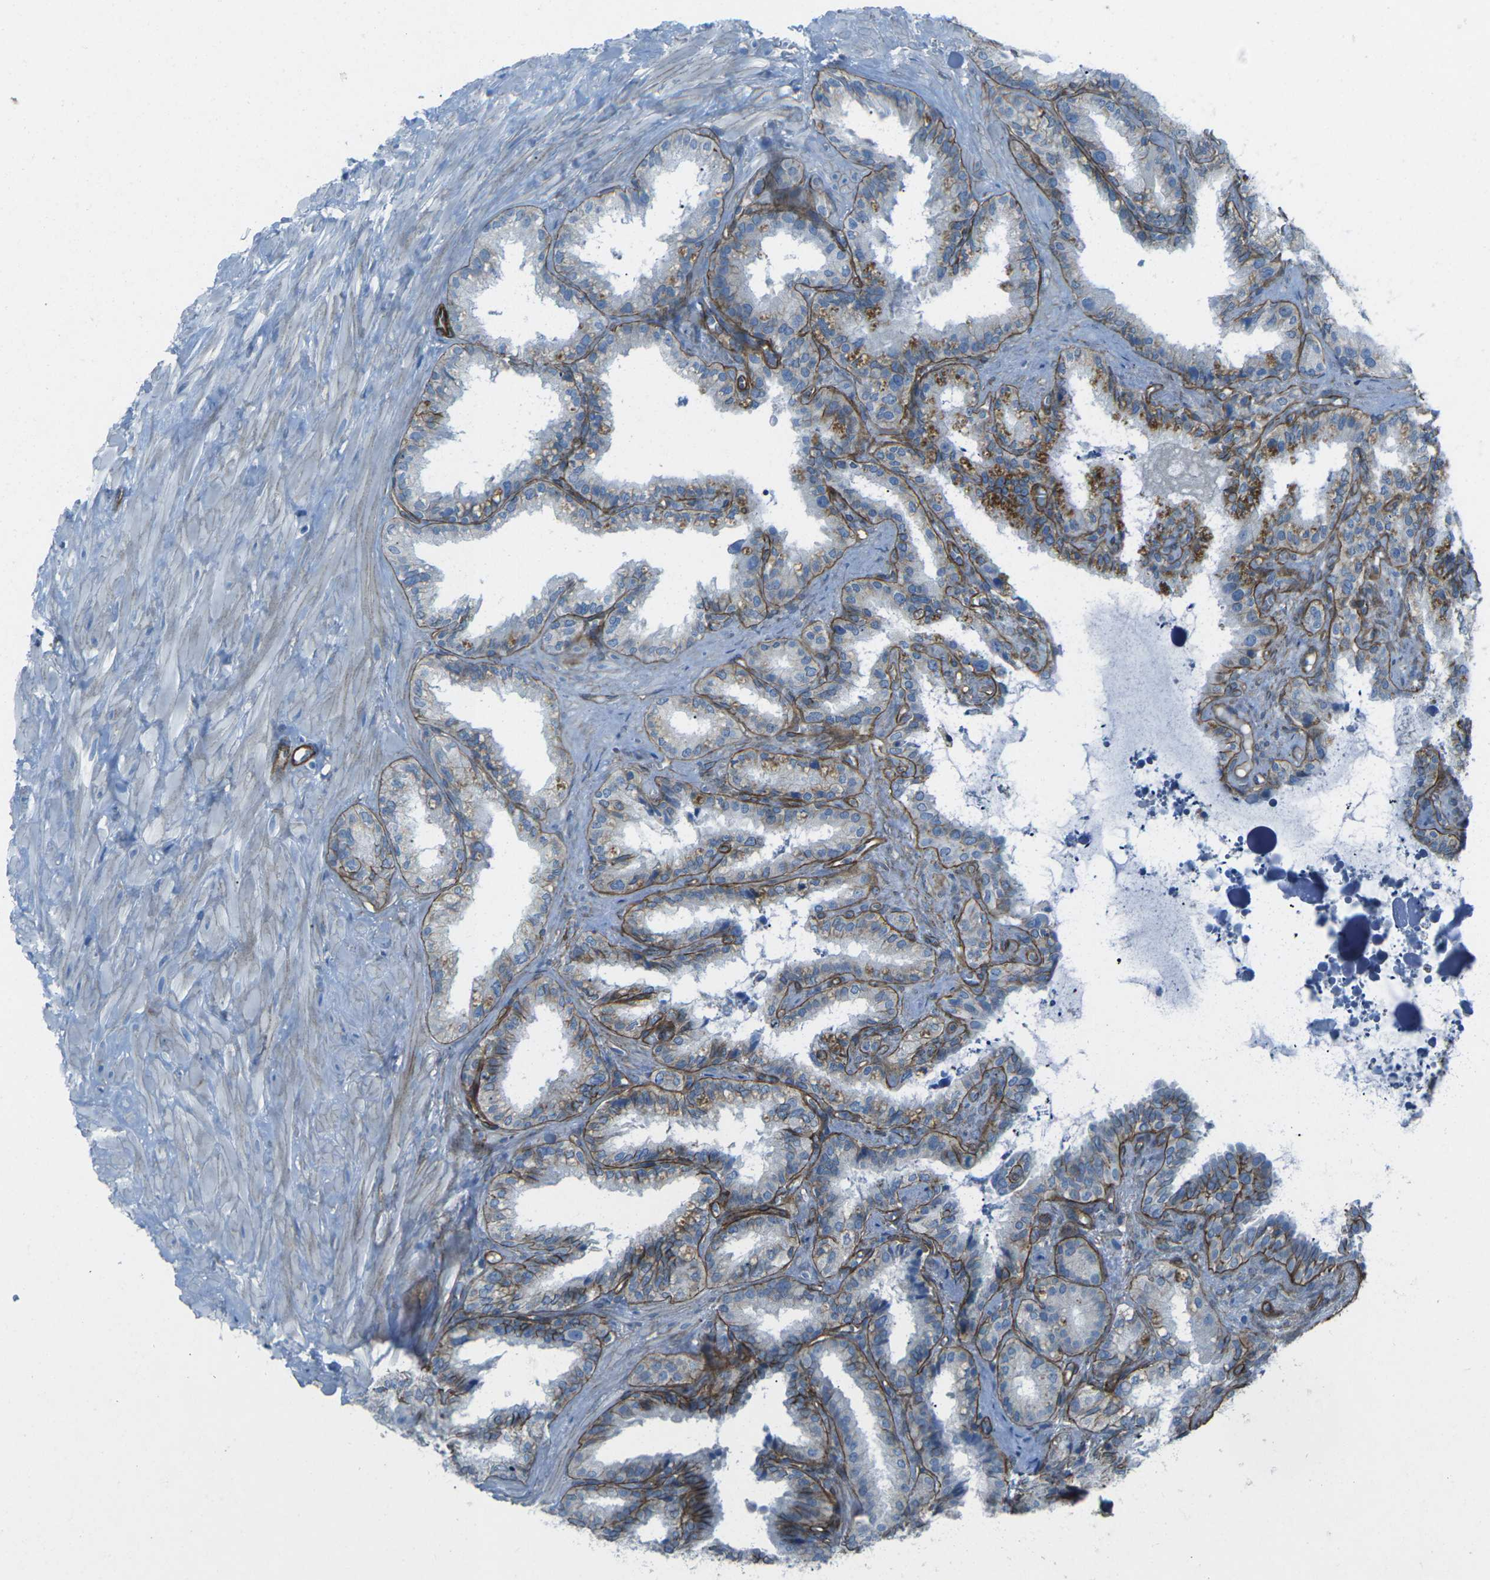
{"staining": {"intensity": "moderate", "quantity": "<25%", "location": "cytoplasmic/membranous"}, "tissue": "seminal vesicle", "cell_type": "Glandular cells", "image_type": "normal", "snomed": [{"axis": "morphology", "description": "Normal tissue, NOS"}, {"axis": "topography", "description": "Seminal veicle"}], "caption": "This is an image of immunohistochemistry staining of benign seminal vesicle, which shows moderate staining in the cytoplasmic/membranous of glandular cells.", "gene": "UTRN", "patient": {"sex": "male", "age": 64}}